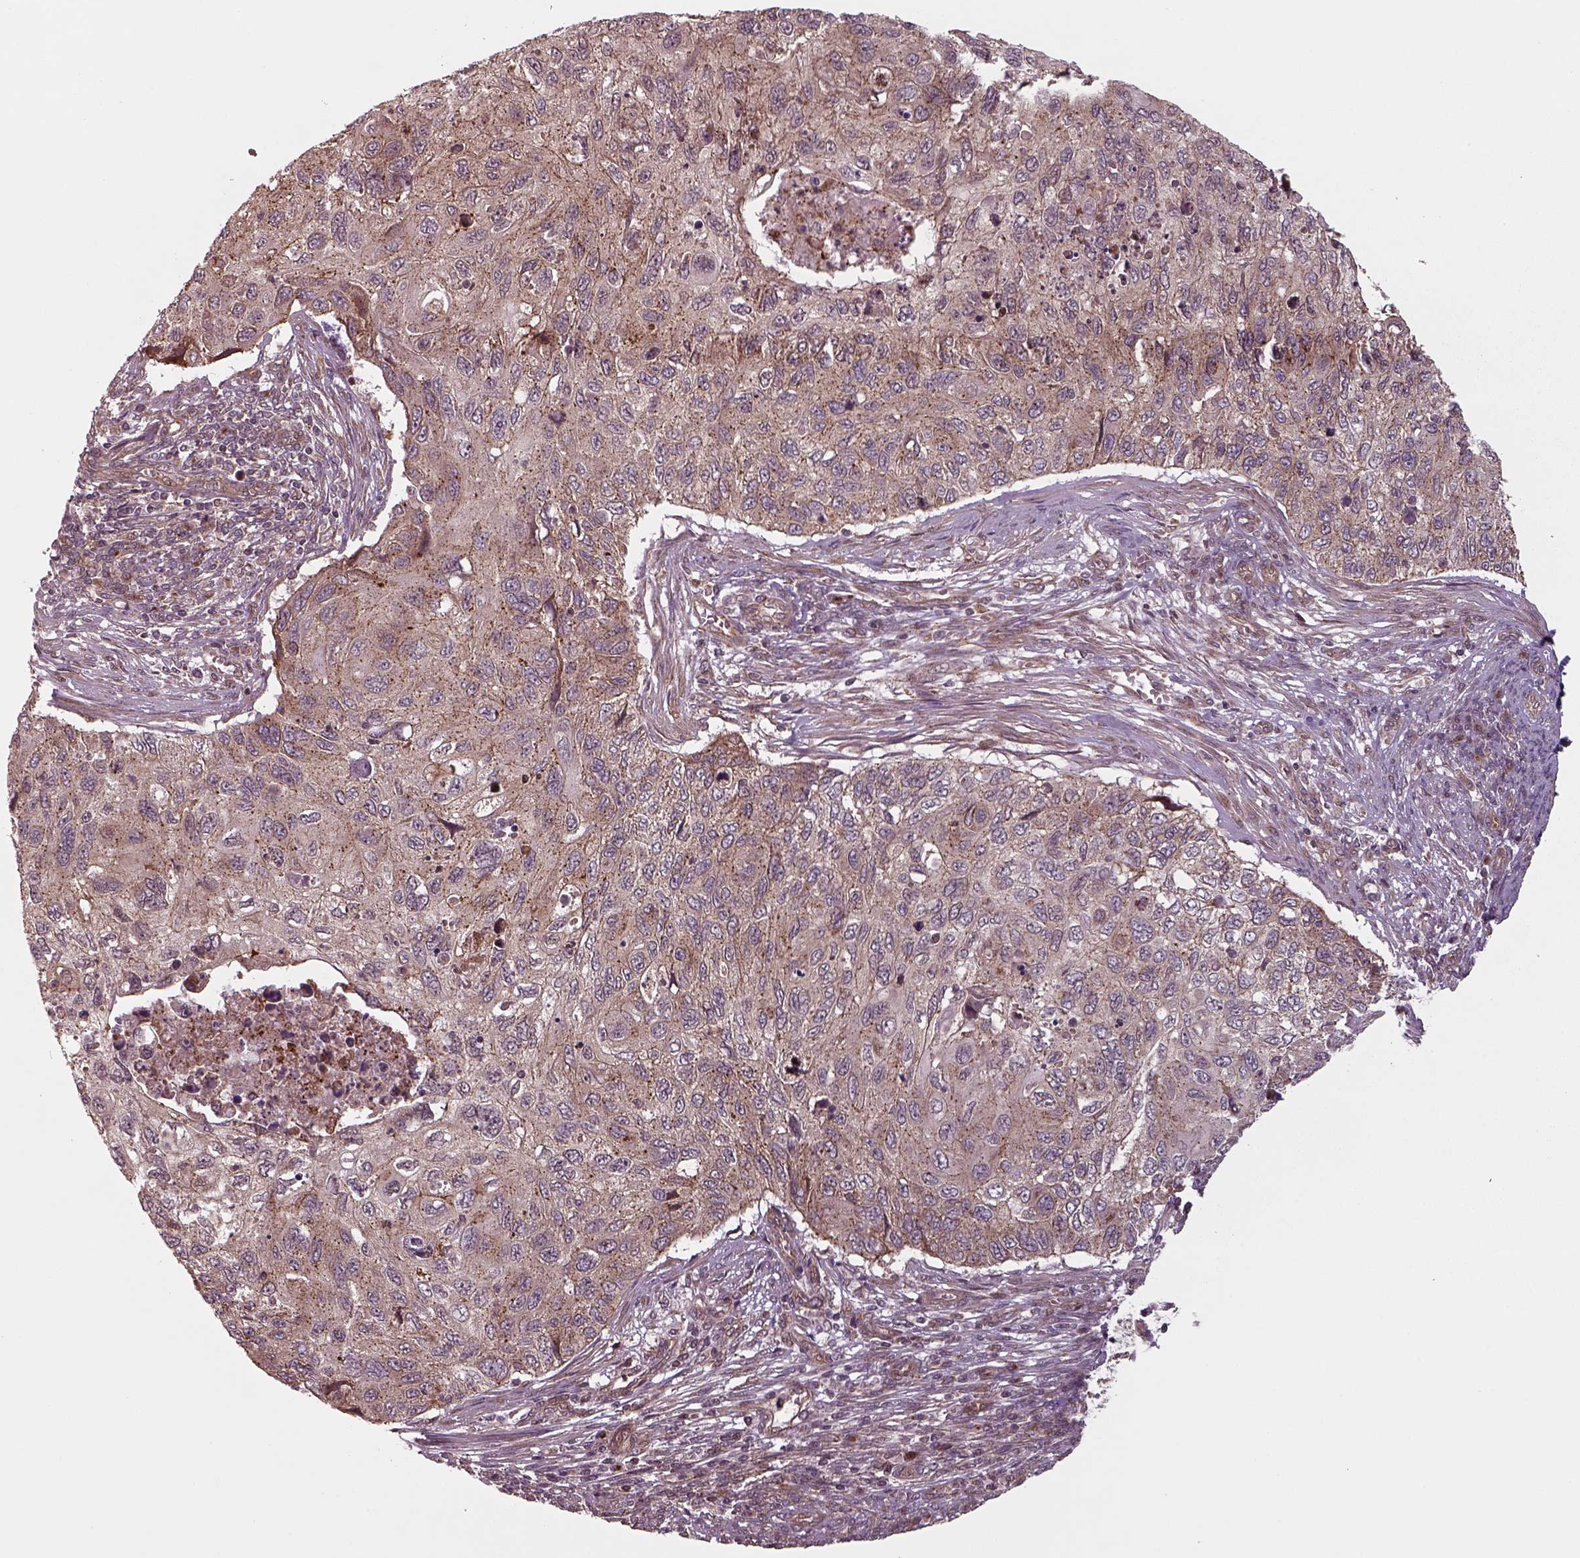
{"staining": {"intensity": "weak", "quantity": "25%-75%", "location": "cytoplasmic/membranous"}, "tissue": "cervical cancer", "cell_type": "Tumor cells", "image_type": "cancer", "snomed": [{"axis": "morphology", "description": "Squamous cell carcinoma, NOS"}, {"axis": "topography", "description": "Cervix"}], "caption": "There is low levels of weak cytoplasmic/membranous staining in tumor cells of cervical cancer (squamous cell carcinoma), as demonstrated by immunohistochemical staining (brown color).", "gene": "CHMP3", "patient": {"sex": "female", "age": 70}}